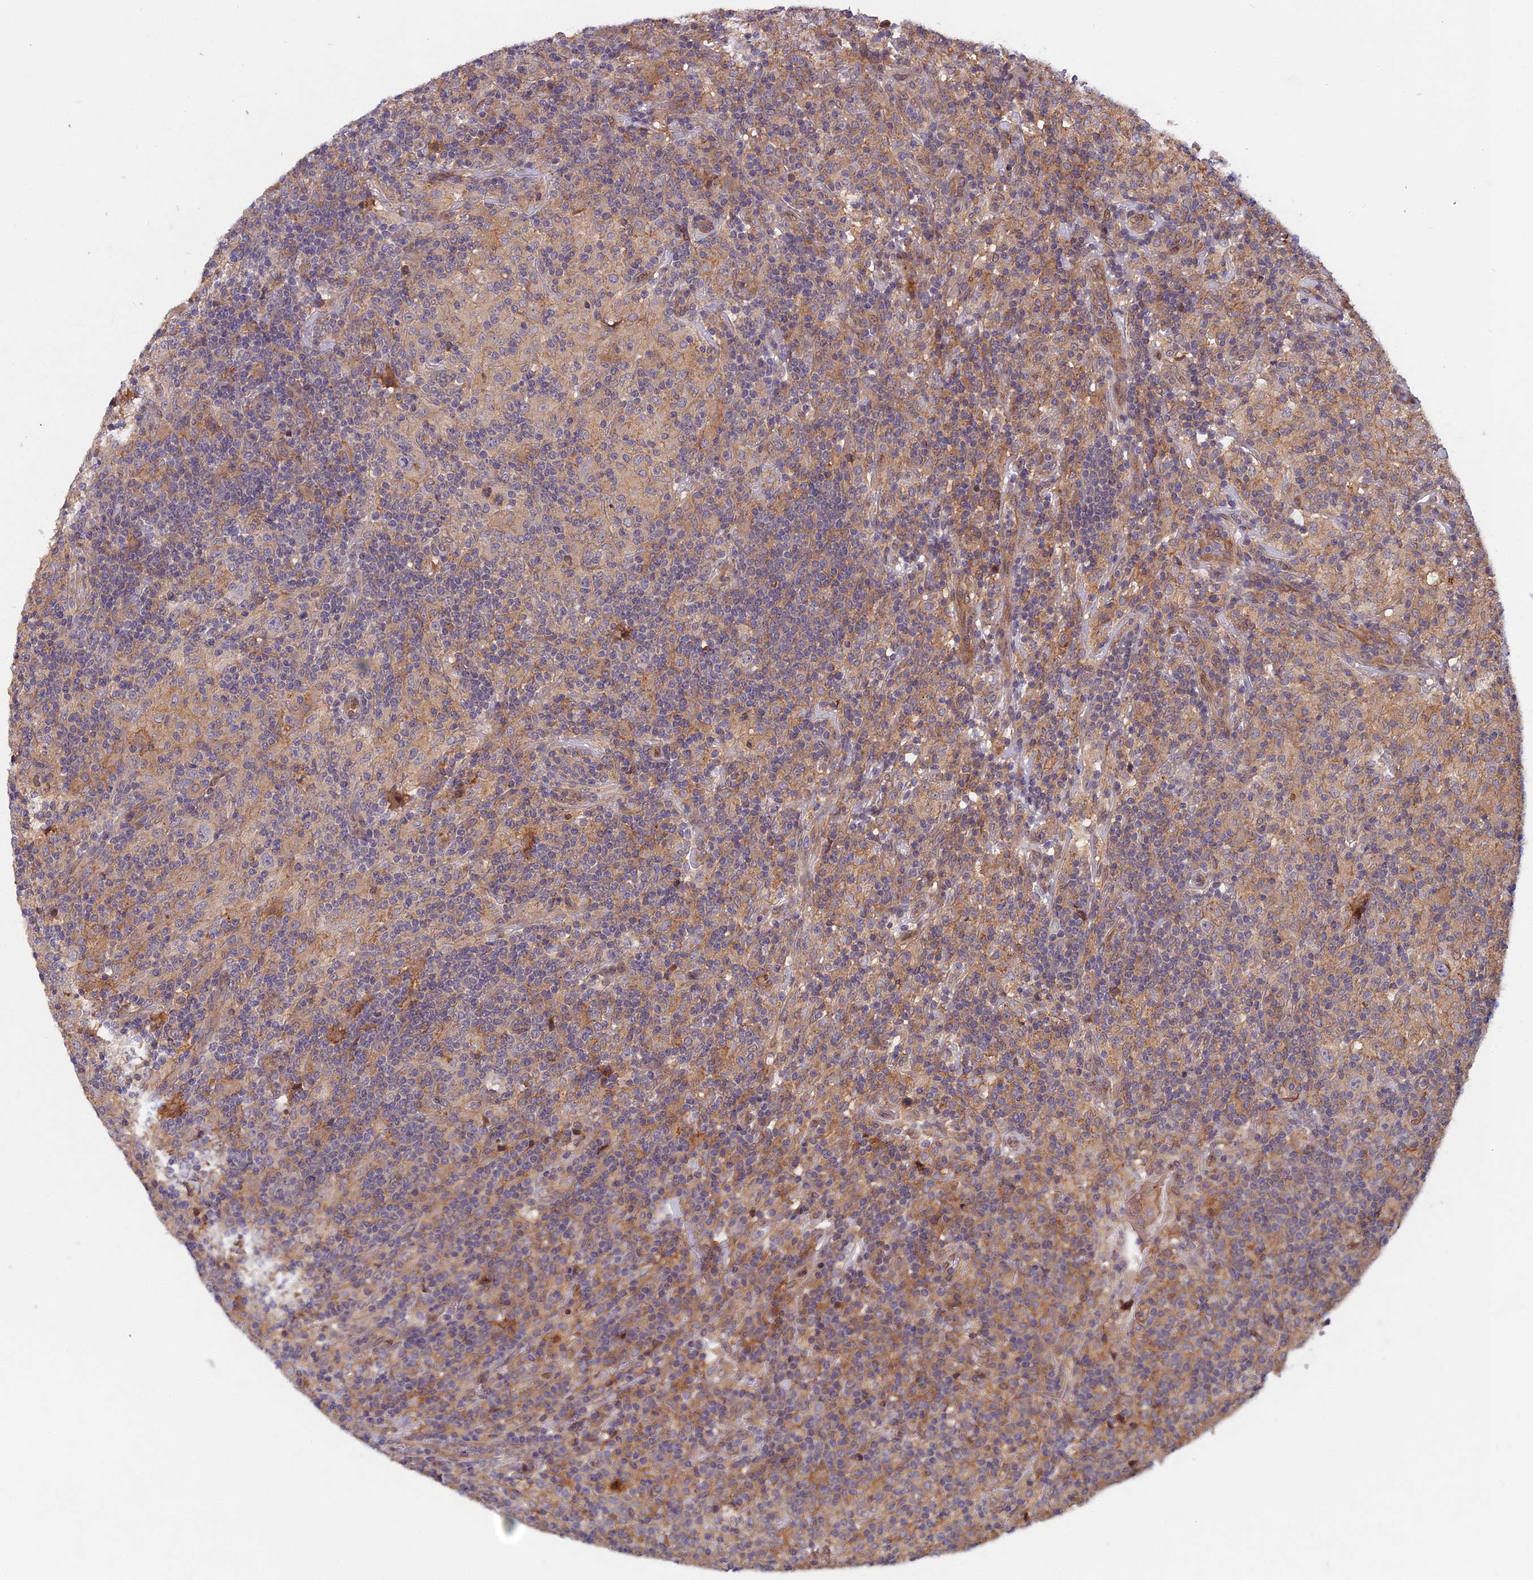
{"staining": {"intensity": "negative", "quantity": "none", "location": "none"}, "tissue": "lymphoma", "cell_type": "Tumor cells", "image_type": "cancer", "snomed": [{"axis": "morphology", "description": "Hodgkin's disease, NOS"}, {"axis": "topography", "description": "Lymph node"}], "caption": "This is a photomicrograph of immunohistochemistry staining of Hodgkin's disease, which shows no staining in tumor cells. (Immunohistochemistry, brightfield microscopy, high magnification).", "gene": "SPG11", "patient": {"sex": "male", "age": 70}}